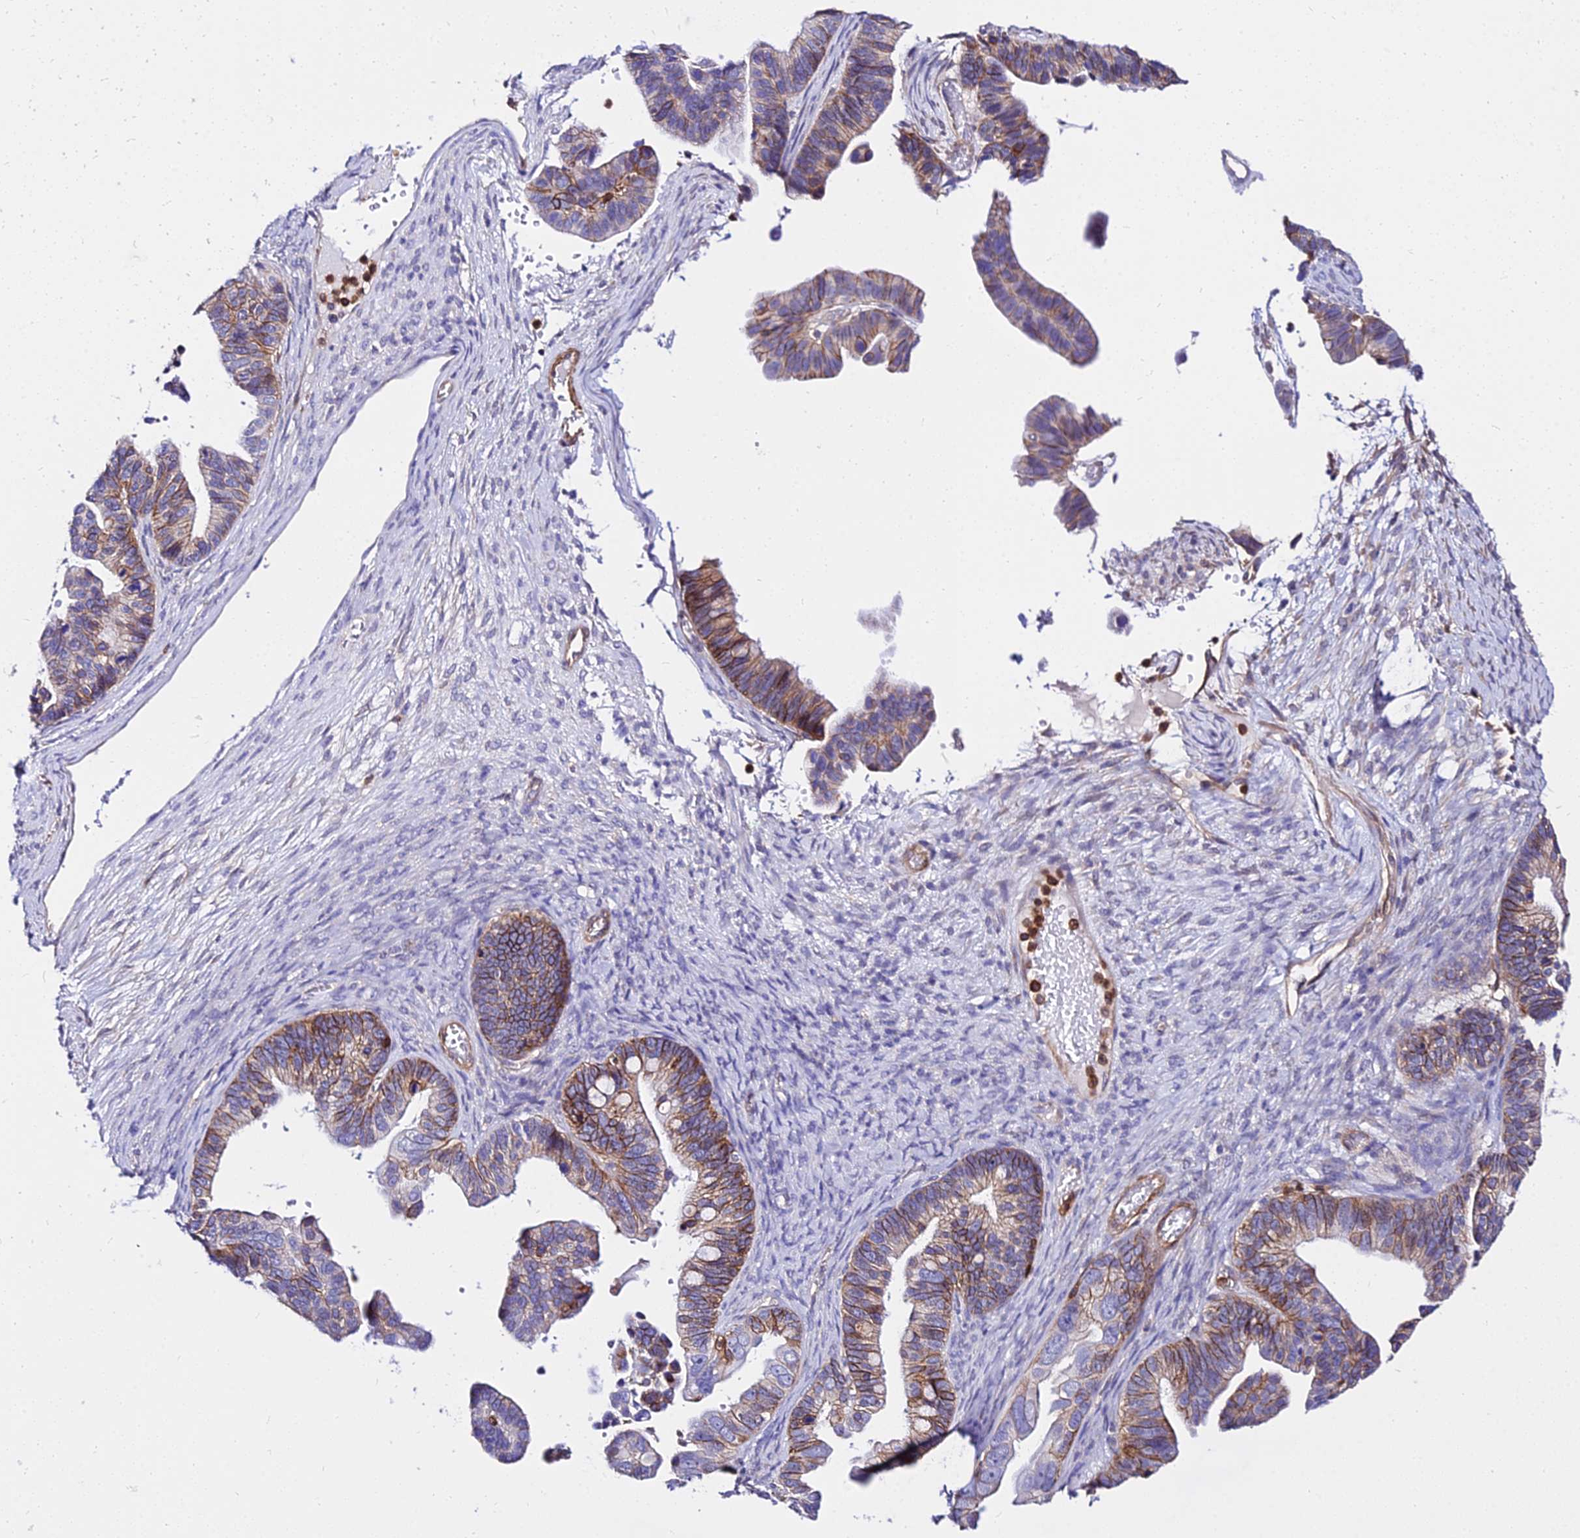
{"staining": {"intensity": "moderate", "quantity": "25%-75%", "location": "cytoplasmic/membranous"}, "tissue": "ovarian cancer", "cell_type": "Tumor cells", "image_type": "cancer", "snomed": [{"axis": "morphology", "description": "Cystadenocarcinoma, serous, NOS"}, {"axis": "topography", "description": "Ovary"}], "caption": "Immunohistochemical staining of ovarian cancer displays medium levels of moderate cytoplasmic/membranous positivity in about 25%-75% of tumor cells.", "gene": "CSRP1", "patient": {"sex": "female", "age": 56}}